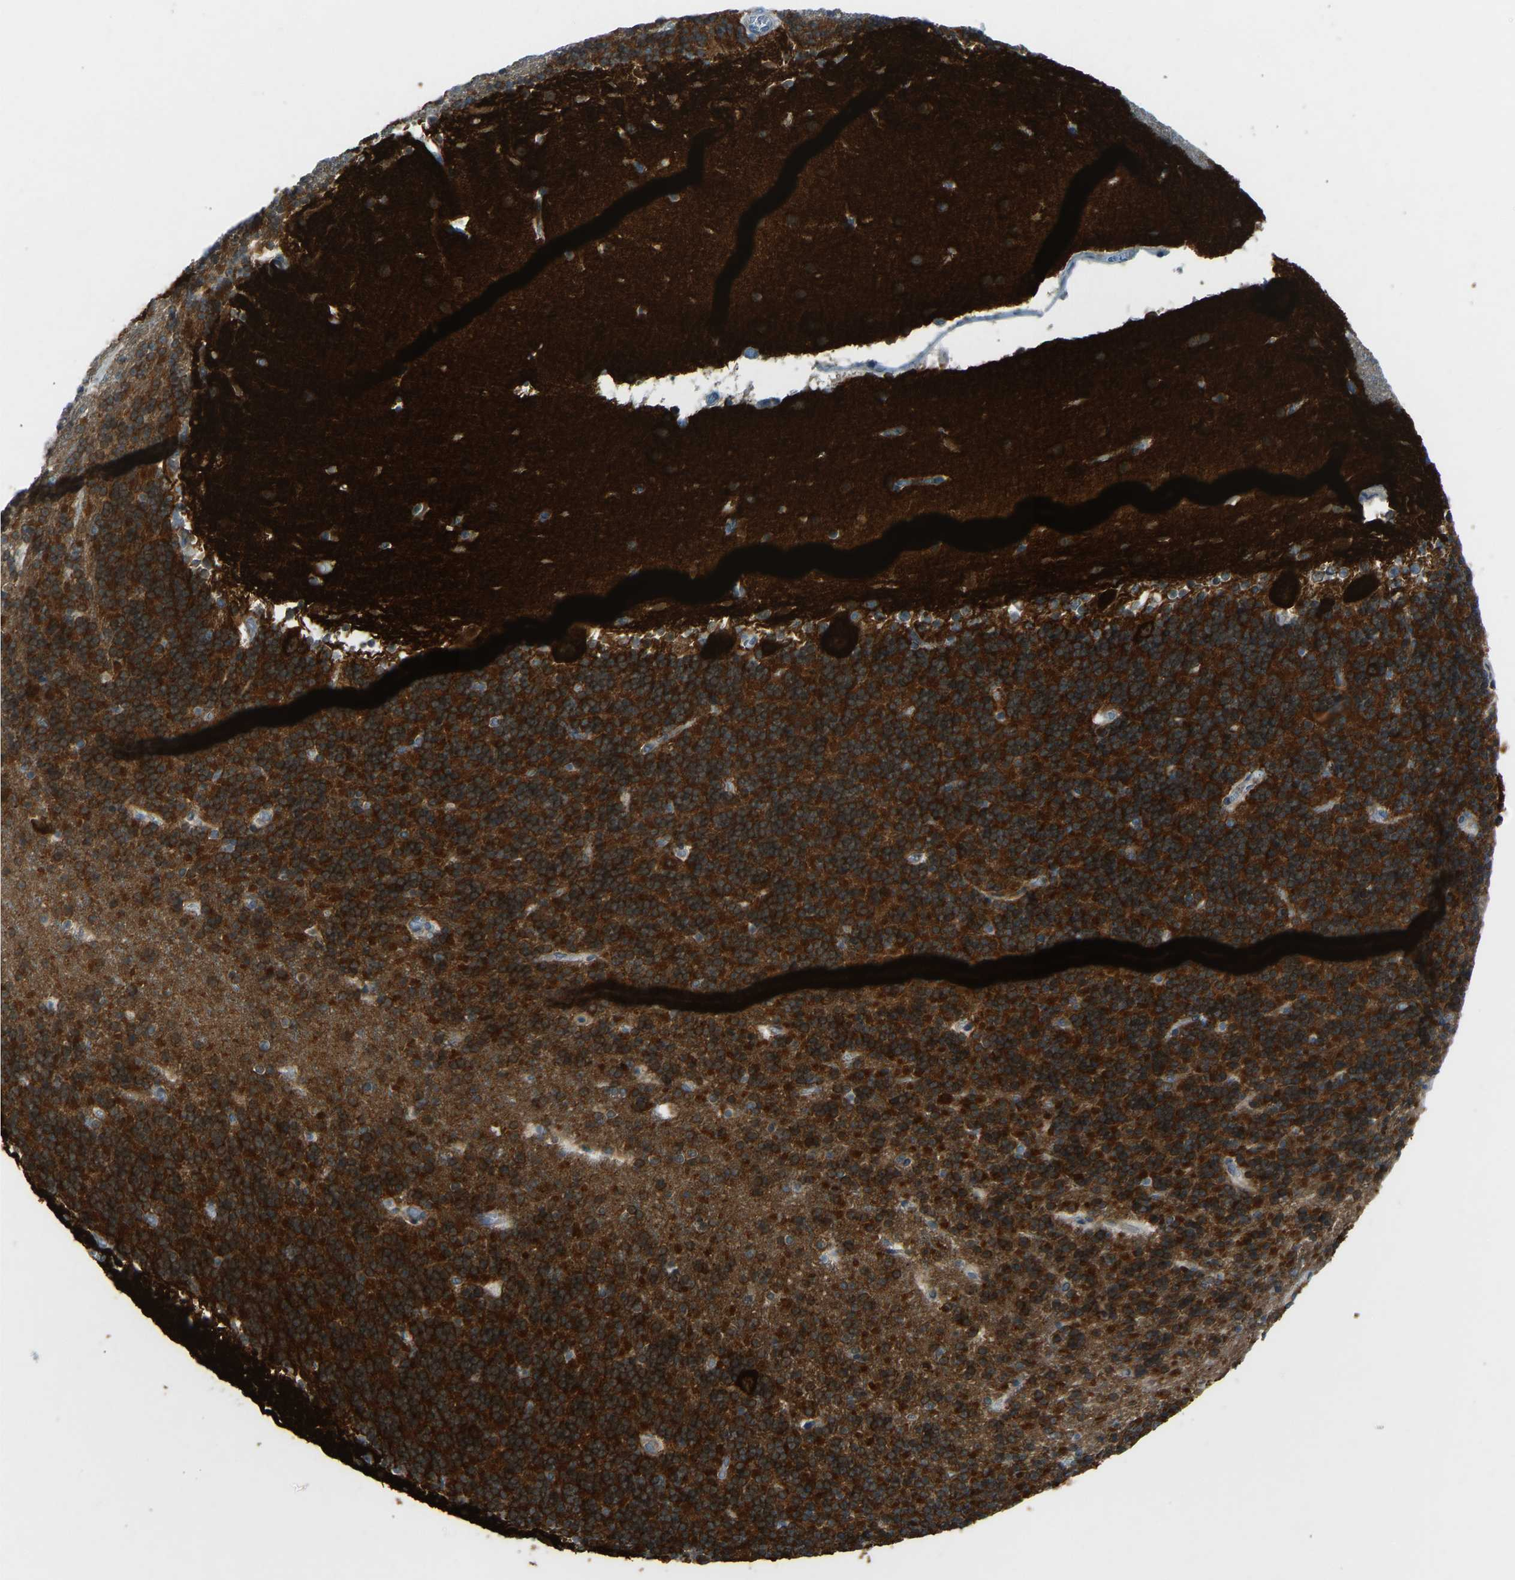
{"staining": {"intensity": "strong", "quantity": ">75%", "location": "cytoplasmic/membranous"}, "tissue": "cerebellum", "cell_type": "Cells in granular layer", "image_type": "normal", "snomed": [{"axis": "morphology", "description": "Normal tissue, NOS"}, {"axis": "topography", "description": "Cerebellum"}], "caption": "Protein expression by immunohistochemistry exhibits strong cytoplasmic/membranous expression in about >75% of cells in granular layer in unremarkable cerebellum.", "gene": "STAU2", "patient": {"sex": "male", "age": 45}}